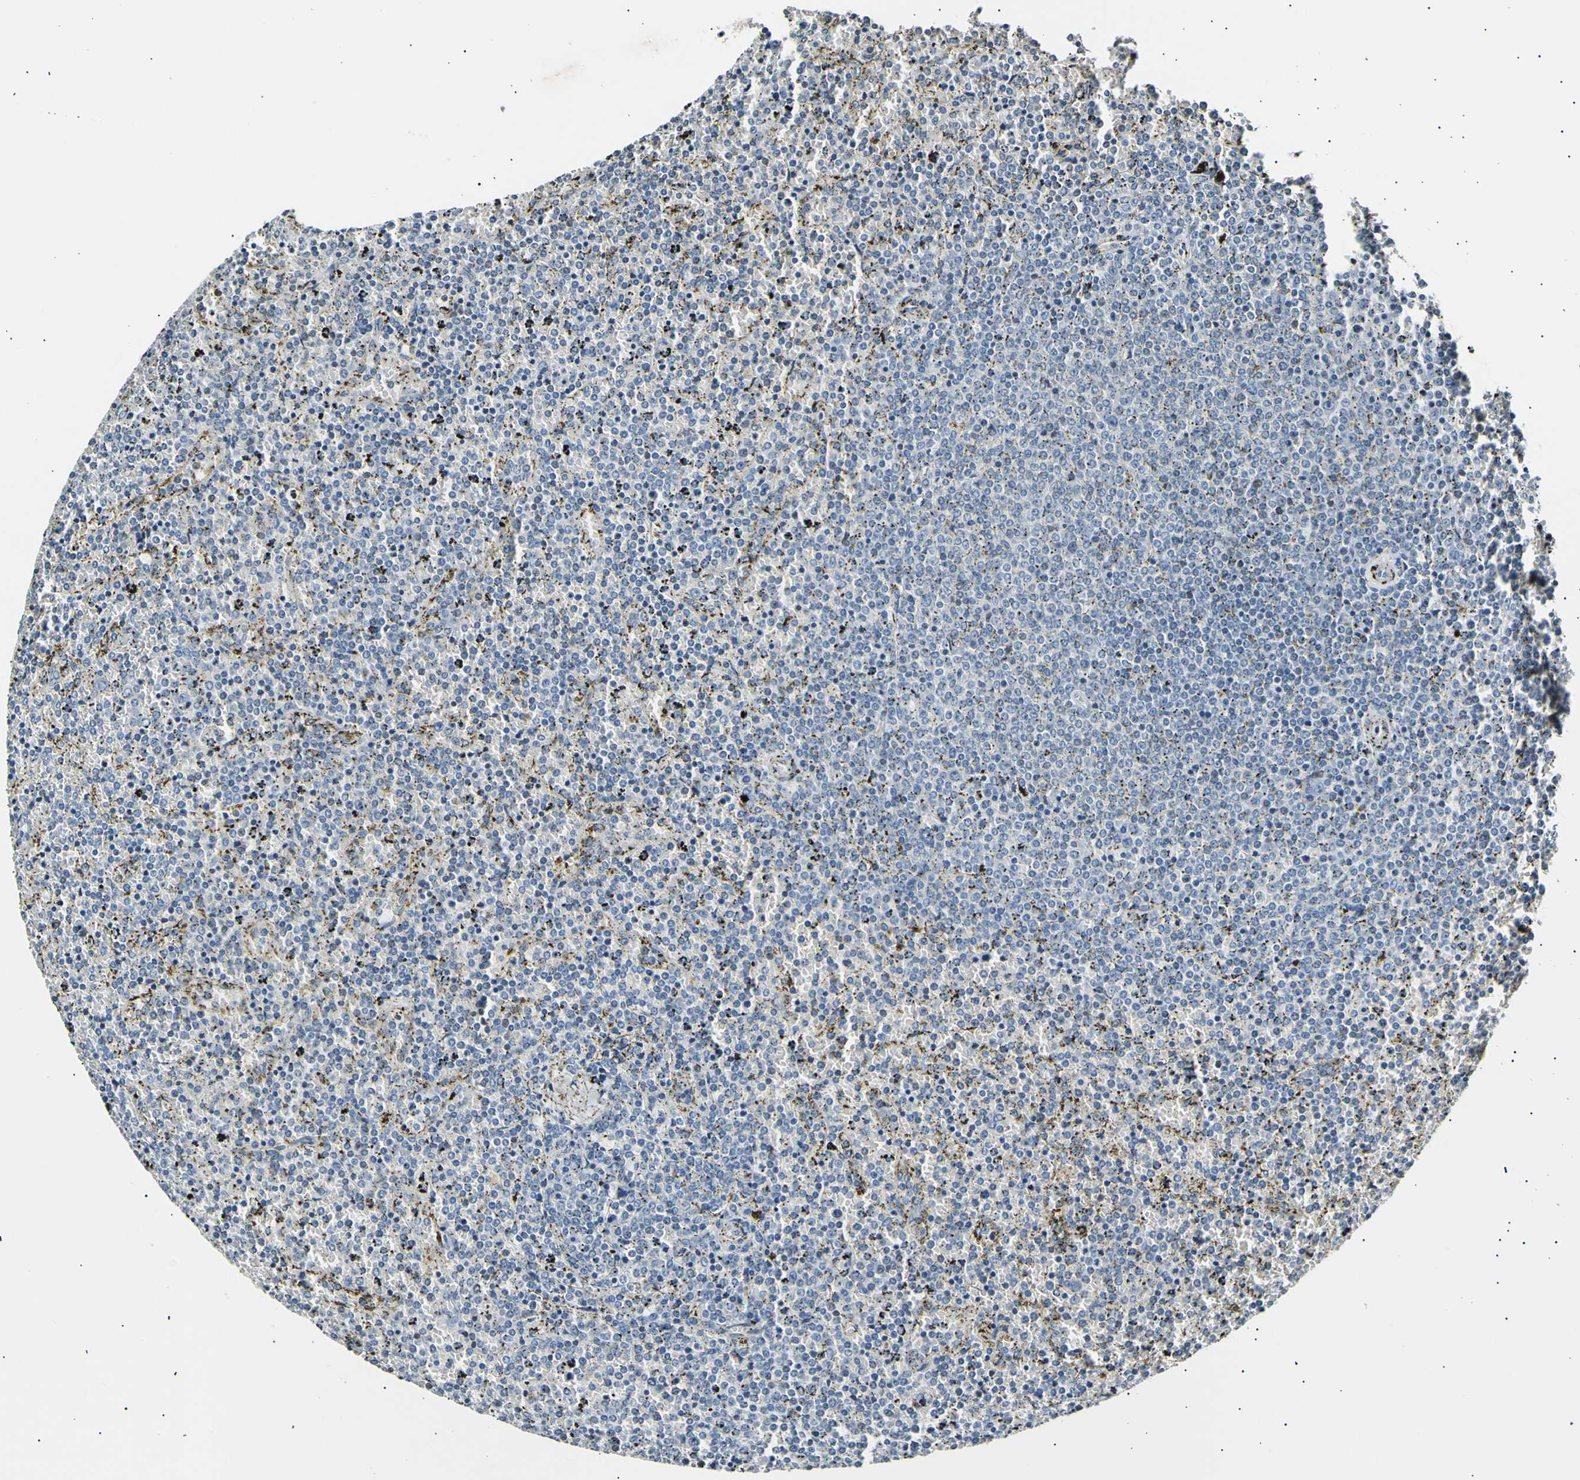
{"staining": {"intensity": "negative", "quantity": "none", "location": "none"}, "tissue": "lymphoma", "cell_type": "Tumor cells", "image_type": "cancer", "snomed": [{"axis": "morphology", "description": "Malignant lymphoma, non-Hodgkin's type, Low grade"}, {"axis": "topography", "description": "Spleen"}], "caption": "Immunohistochemistry histopathology image of human malignant lymphoma, non-Hodgkin's type (low-grade) stained for a protein (brown), which exhibits no staining in tumor cells.", "gene": "AK1", "patient": {"sex": "female", "age": 77}}